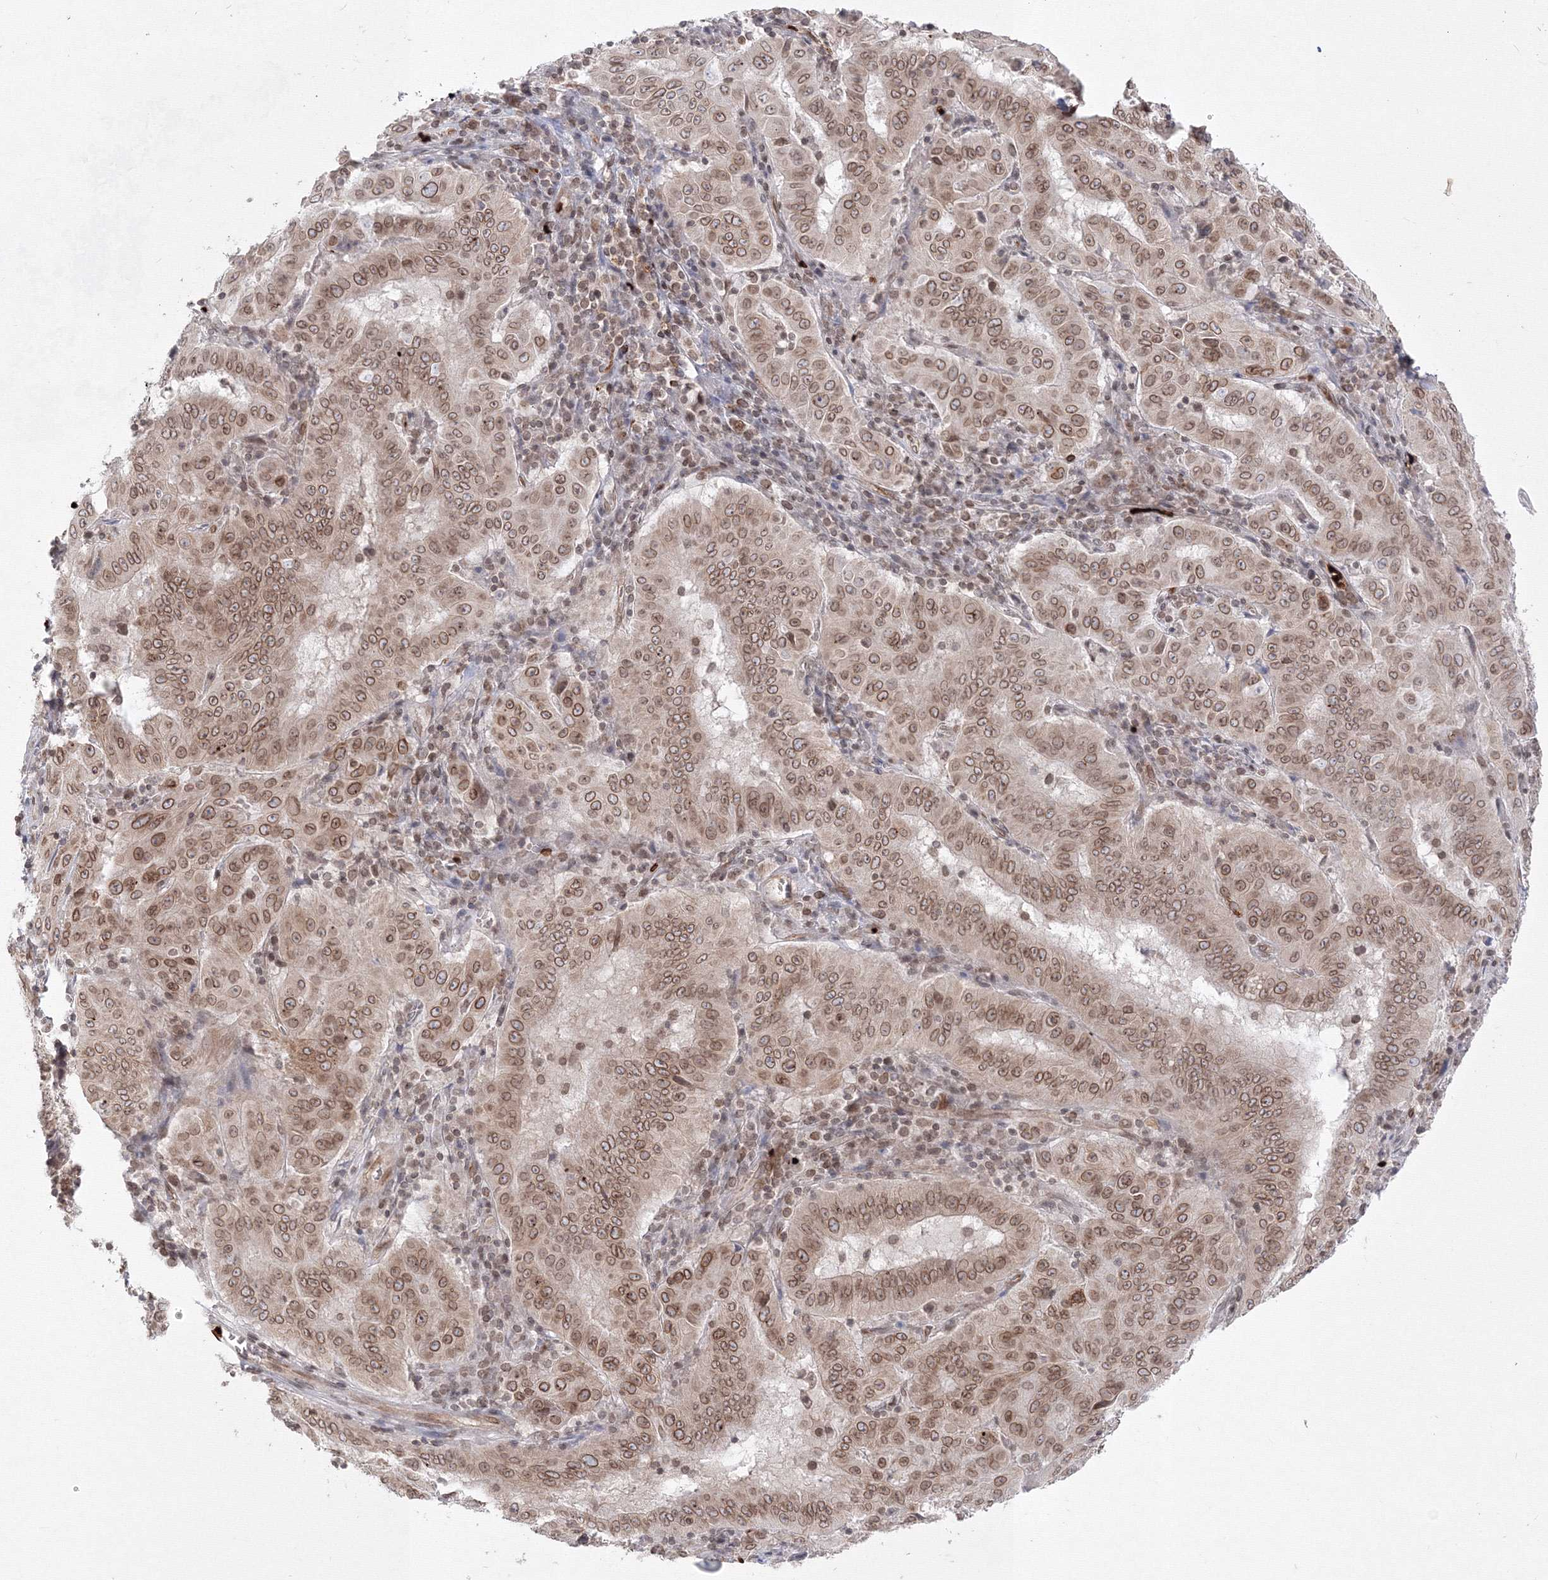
{"staining": {"intensity": "moderate", "quantity": ">75%", "location": "cytoplasmic/membranous,nuclear"}, "tissue": "pancreatic cancer", "cell_type": "Tumor cells", "image_type": "cancer", "snomed": [{"axis": "morphology", "description": "Adenocarcinoma, NOS"}, {"axis": "topography", "description": "Pancreas"}], "caption": "Pancreatic adenocarcinoma stained with a protein marker demonstrates moderate staining in tumor cells.", "gene": "DNAJB2", "patient": {"sex": "male", "age": 63}}